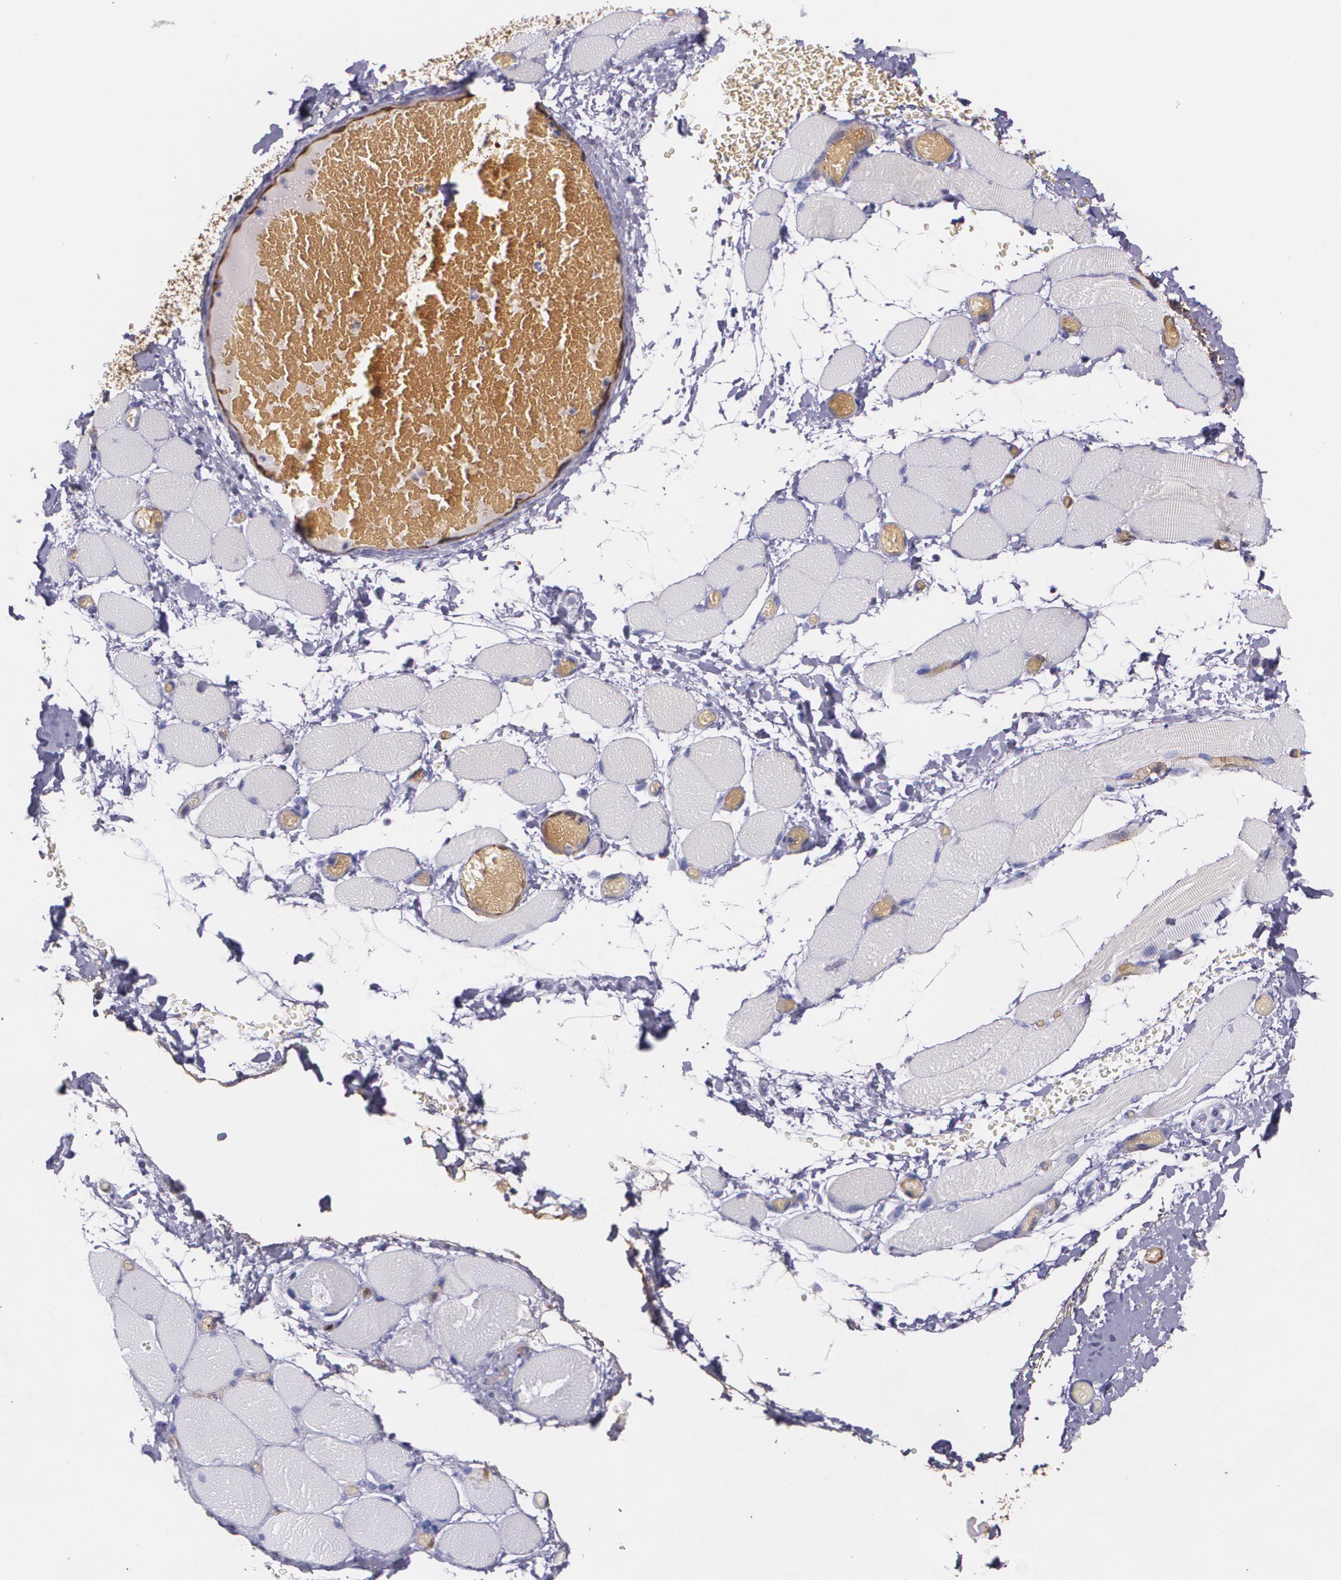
{"staining": {"intensity": "negative", "quantity": "none", "location": "none"}, "tissue": "skeletal muscle", "cell_type": "Myocytes", "image_type": "normal", "snomed": [{"axis": "morphology", "description": "Normal tissue, NOS"}, {"axis": "topography", "description": "Skeletal muscle"}, {"axis": "topography", "description": "Soft tissue"}], "caption": "Myocytes show no significant staining in unremarkable skeletal muscle. (Stains: DAB (3,3'-diaminobenzidine) IHC with hematoxylin counter stain, Microscopy: brightfield microscopy at high magnification).", "gene": "MMP2", "patient": {"sex": "female", "age": 58}}